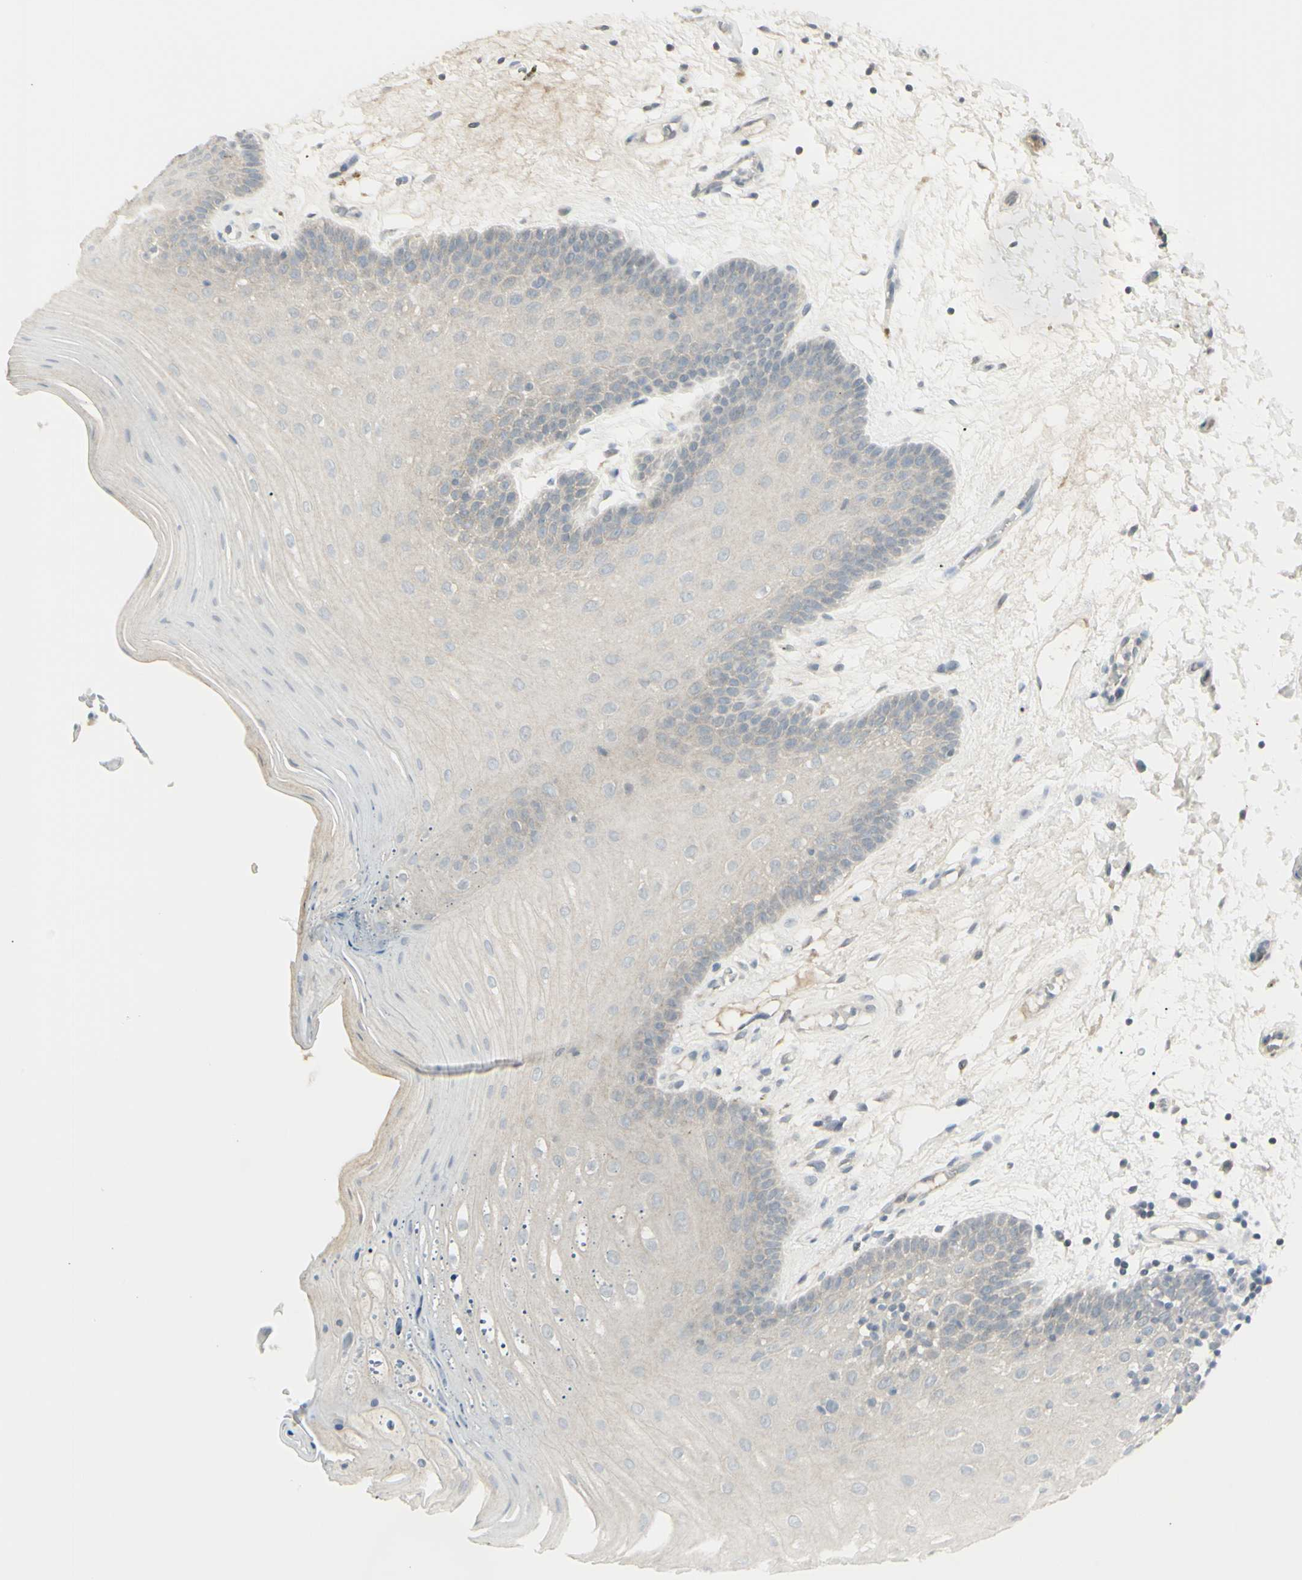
{"staining": {"intensity": "weak", "quantity": ">75%", "location": "cytoplasmic/membranous"}, "tissue": "oral mucosa", "cell_type": "Squamous epithelial cells", "image_type": "normal", "snomed": [{"axis": "morphology", "description": "Normal tissue, NOS"}, {"axis": "morphology", "description": "Squamous cell carcinoma, NOS"}, {"axis": "topography", "description": "Skeletal muscle"}, {"axis": "topography", "description": "Oral tissue"}, {"axis": "topography", "description": "Head-Neck"}], "caption": "Squamous epithelial cells show low levels of weak cytoplasmic/membranous staining in about >75% of cells in benign human oral mucosa. (IHC, brightfield microscopy, high magnification).", "gene": "SH3GL2", "patient": {"sex": "male", "age": 71}}